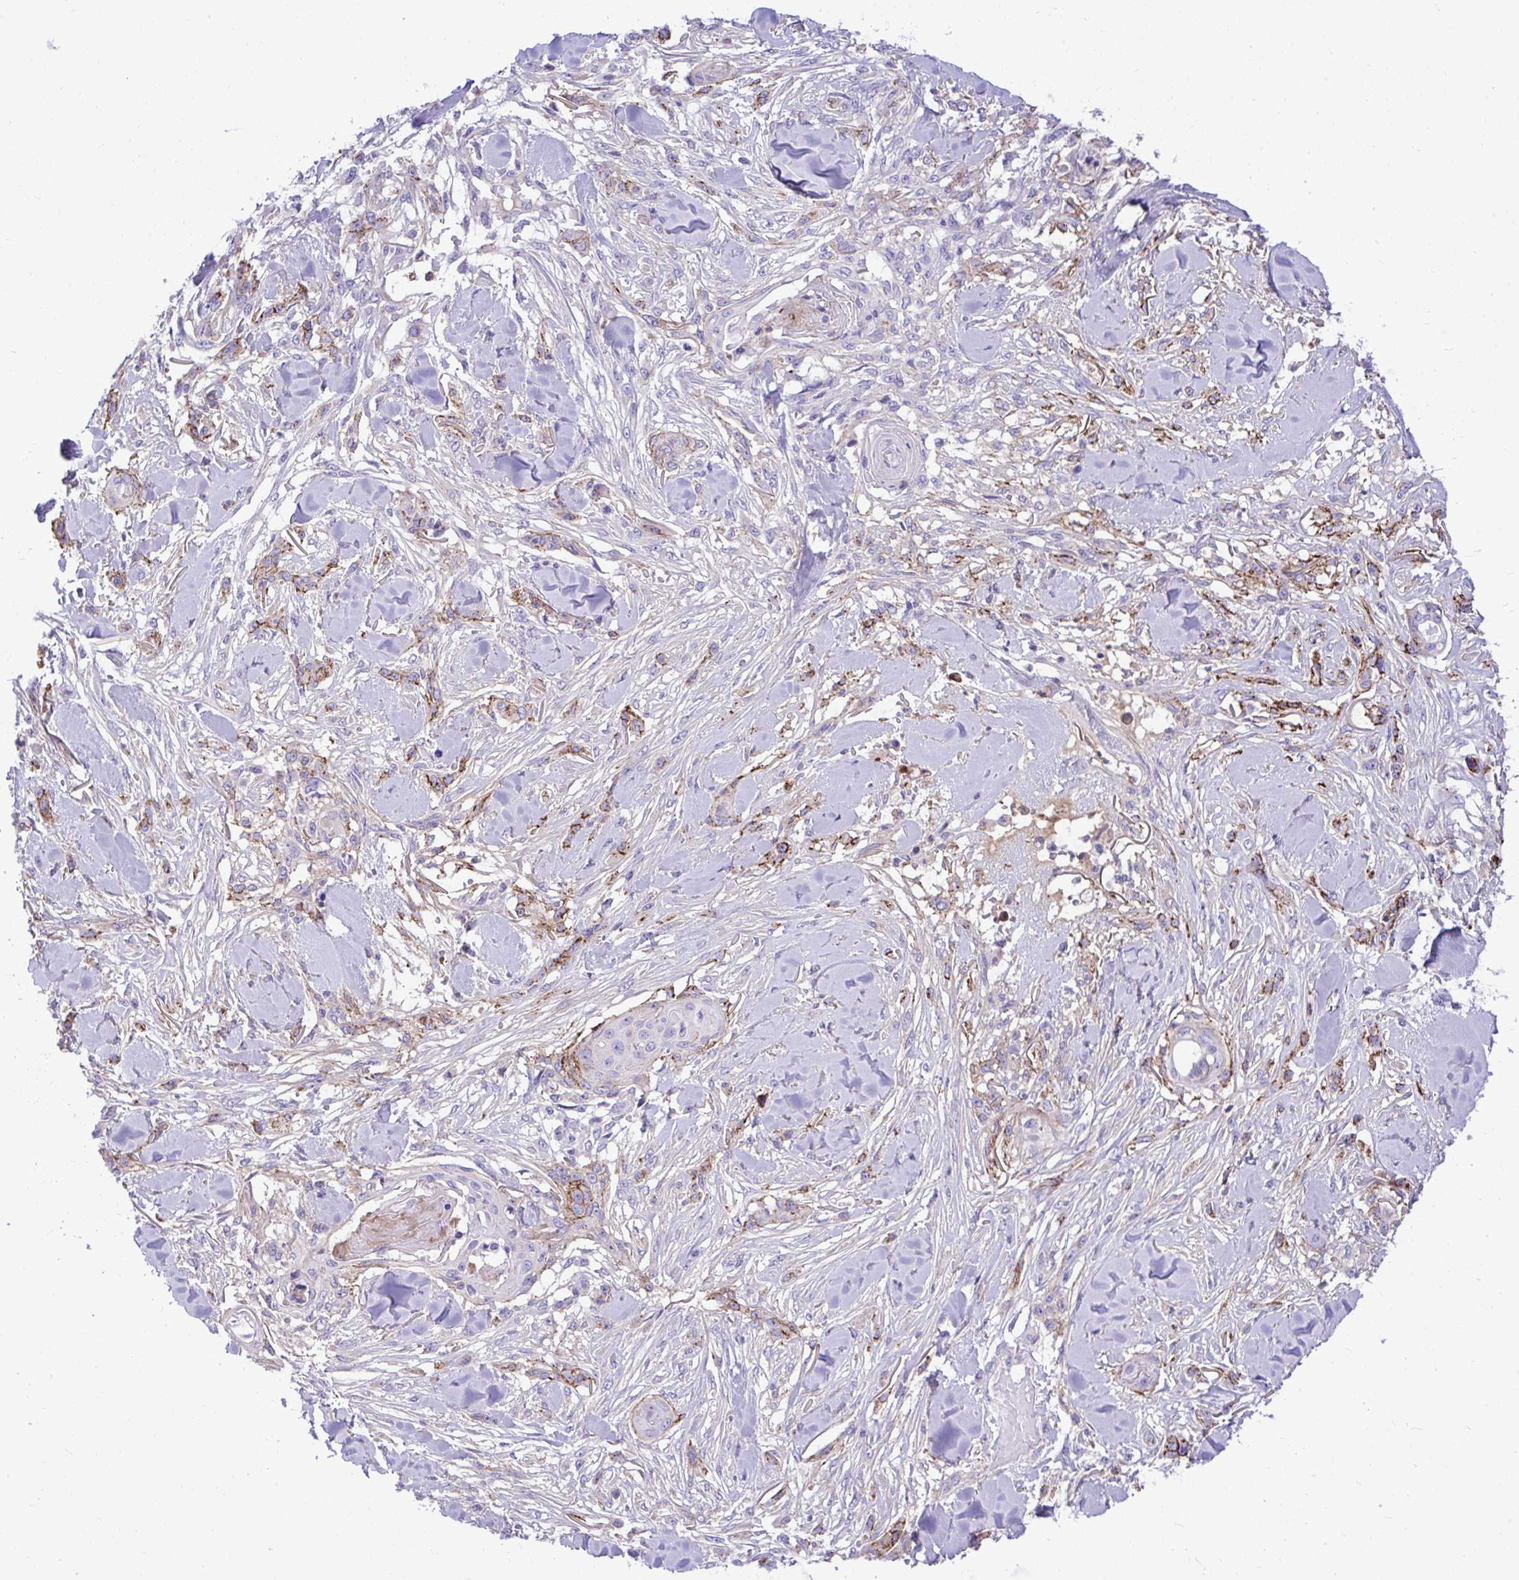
{"staining": {"intensity": "moderate", "quantity": "<25%", "location": "cytoplasmic/membranous"}, "tissue": "skin cancer", "cell_type": "Tumor cells", "image_type": "cancer", "snomed": [{"axis": "morphology", "description": "Squamous cell carcinoma, NOS"}, {"axis": "topography", "description": "Skin"}], "caption": "The histopathology image demonstrates a brown stain indicating the presence of a protein in the cytoplasmic/membranous of tumor cells in skin cancer (squamous cell carcinoma). (DAB IHC with brightfield microscopy, high magnification).", "gene": "HRG", "patient": {"sex": "female", "age": 59}}